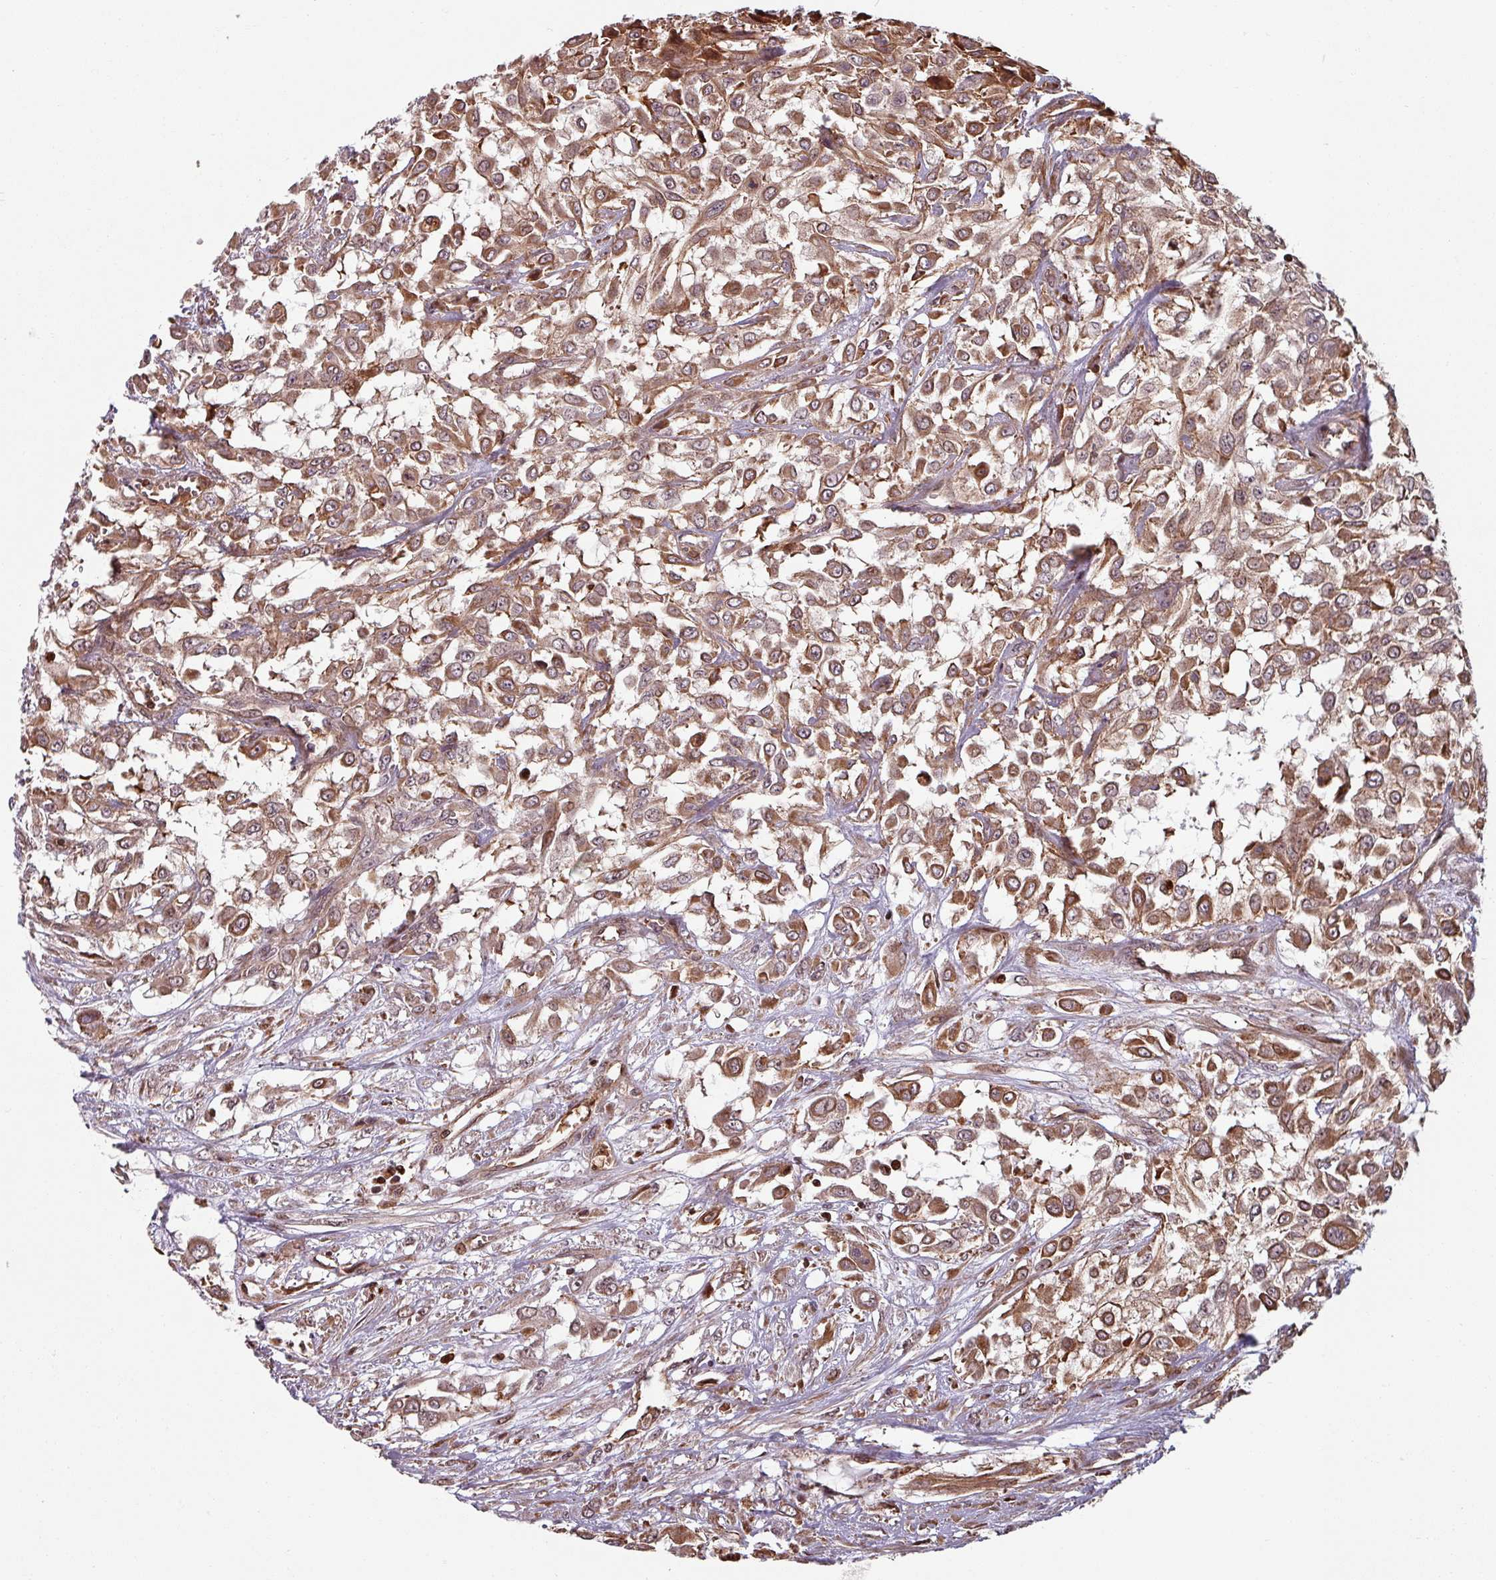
{"staining": {"intensity": "moderate", "quantity": ">75%", "location": "cytoplasmic/membranous"}, "tissue": "urothelial cancer", "cell_type": "Tumor cells", "image_type": "cancer", "snomed": [{"axis": "morphology", "description": "Urothelial carcinoma, High grade"}, {"axis": "topography", "description": "Urinary bladder"}], "caption": "Immunohistochemistry photomicrograph of neoplastic tissue: urothelial carcinoma (high-grade) stained using IHC reveals medium levels of moderate protein expression localized specifically in the cytoplasmic/membranous of tumor cells, appearing as a cytoplasmic/membranous brown color.", "gene": "EID1", "patient": {"sex": "male", "age": 57}}